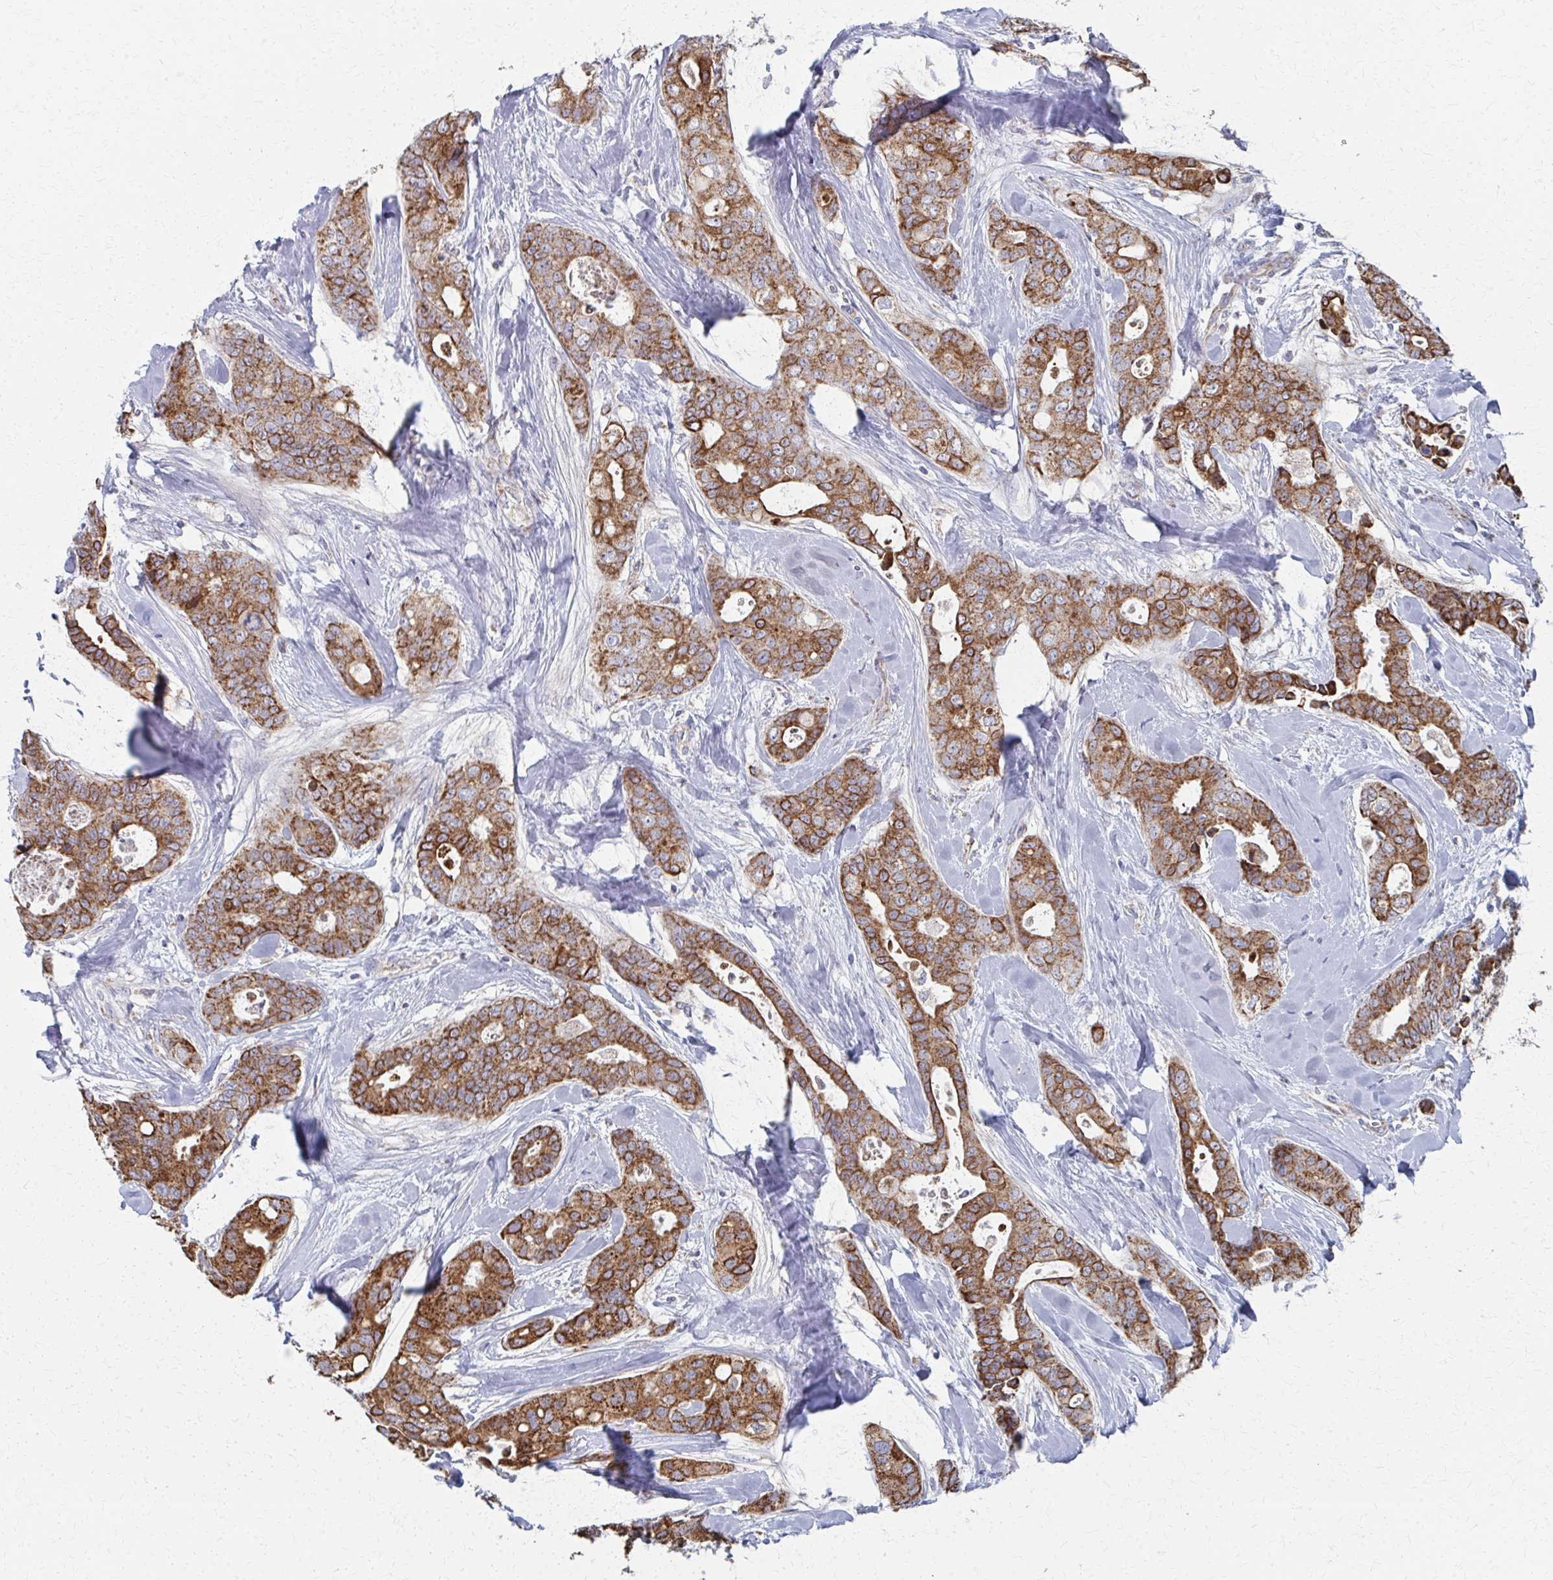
{"staining": {"intensity": "moderate", "quantity": ">75%", "location": "cytoplasmic/membranous"}, "tissue": "breast cancer", "cell_type": "Tumor cells", "image_type": "cancer", "snomed": [{"axis": "morphology", "description": "Duct carcinoma"}, {"axis": "topography", "description": "Breast"}], "caption": "Breast cancer (invasive ductal carcinoma) tissue displays moderate cytoplasmic/membranous expression in about >75% of tumor cells, visualized by immunohistochemistry.", "gene": "FAHD1", "patient": {"sex": "female", "age": 45}}